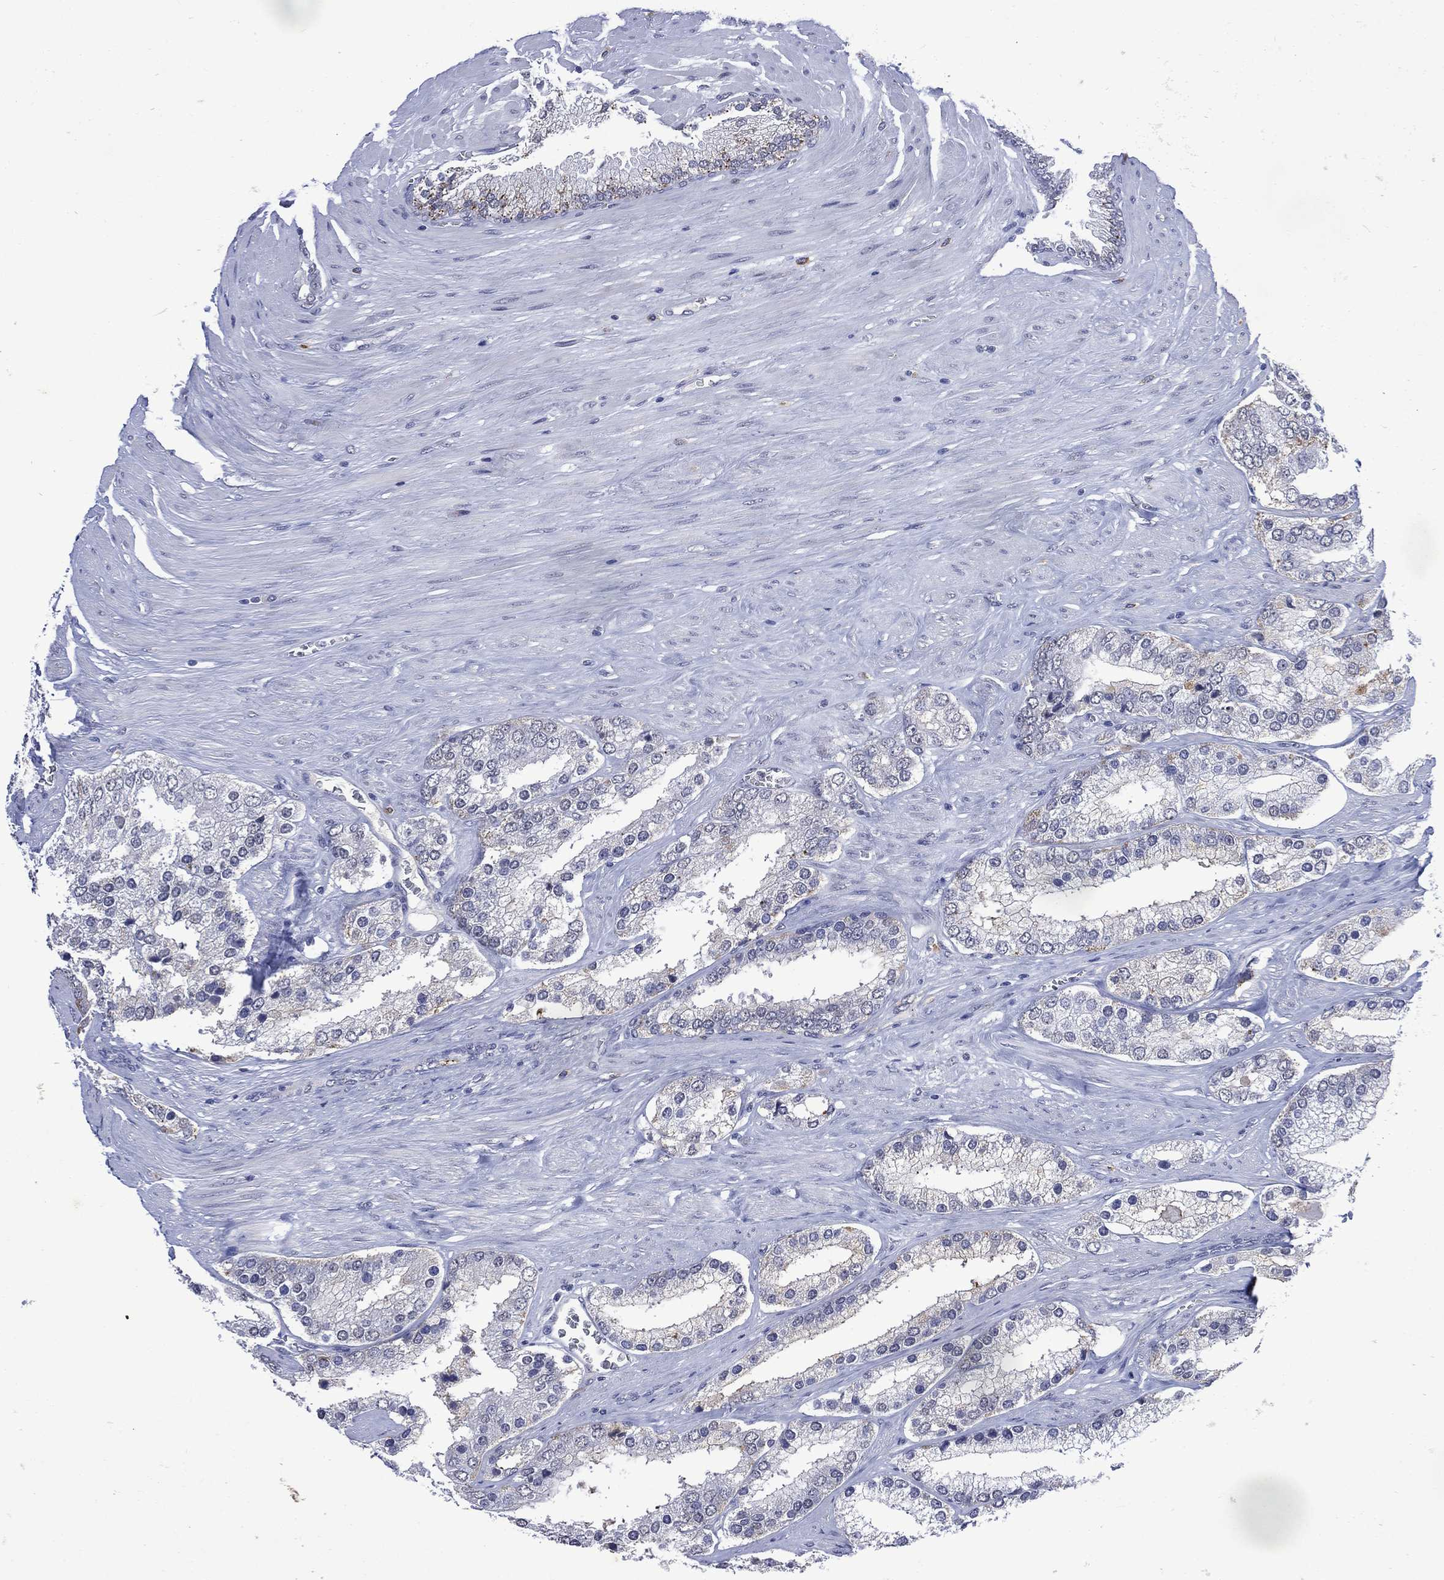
{"staining": {"intensity": "negative", "quantity": "none", "location": "none"}, "tissue": "prostate cancer", "cell_type": "Tumor cells", "image_type": "cancer", "snomed": [{"axis": "morphology", "description": "Adenocarcinoma, Low grade"}, {"axis": "topography", "description": "Prostate"}], "caption": "IHC of prostate cancer (low-grade adenocarcinoma) demonstrates no positivity in tumor cells.", "gene": "ASB10", "patient": {"sex": "male", "age": 69}}